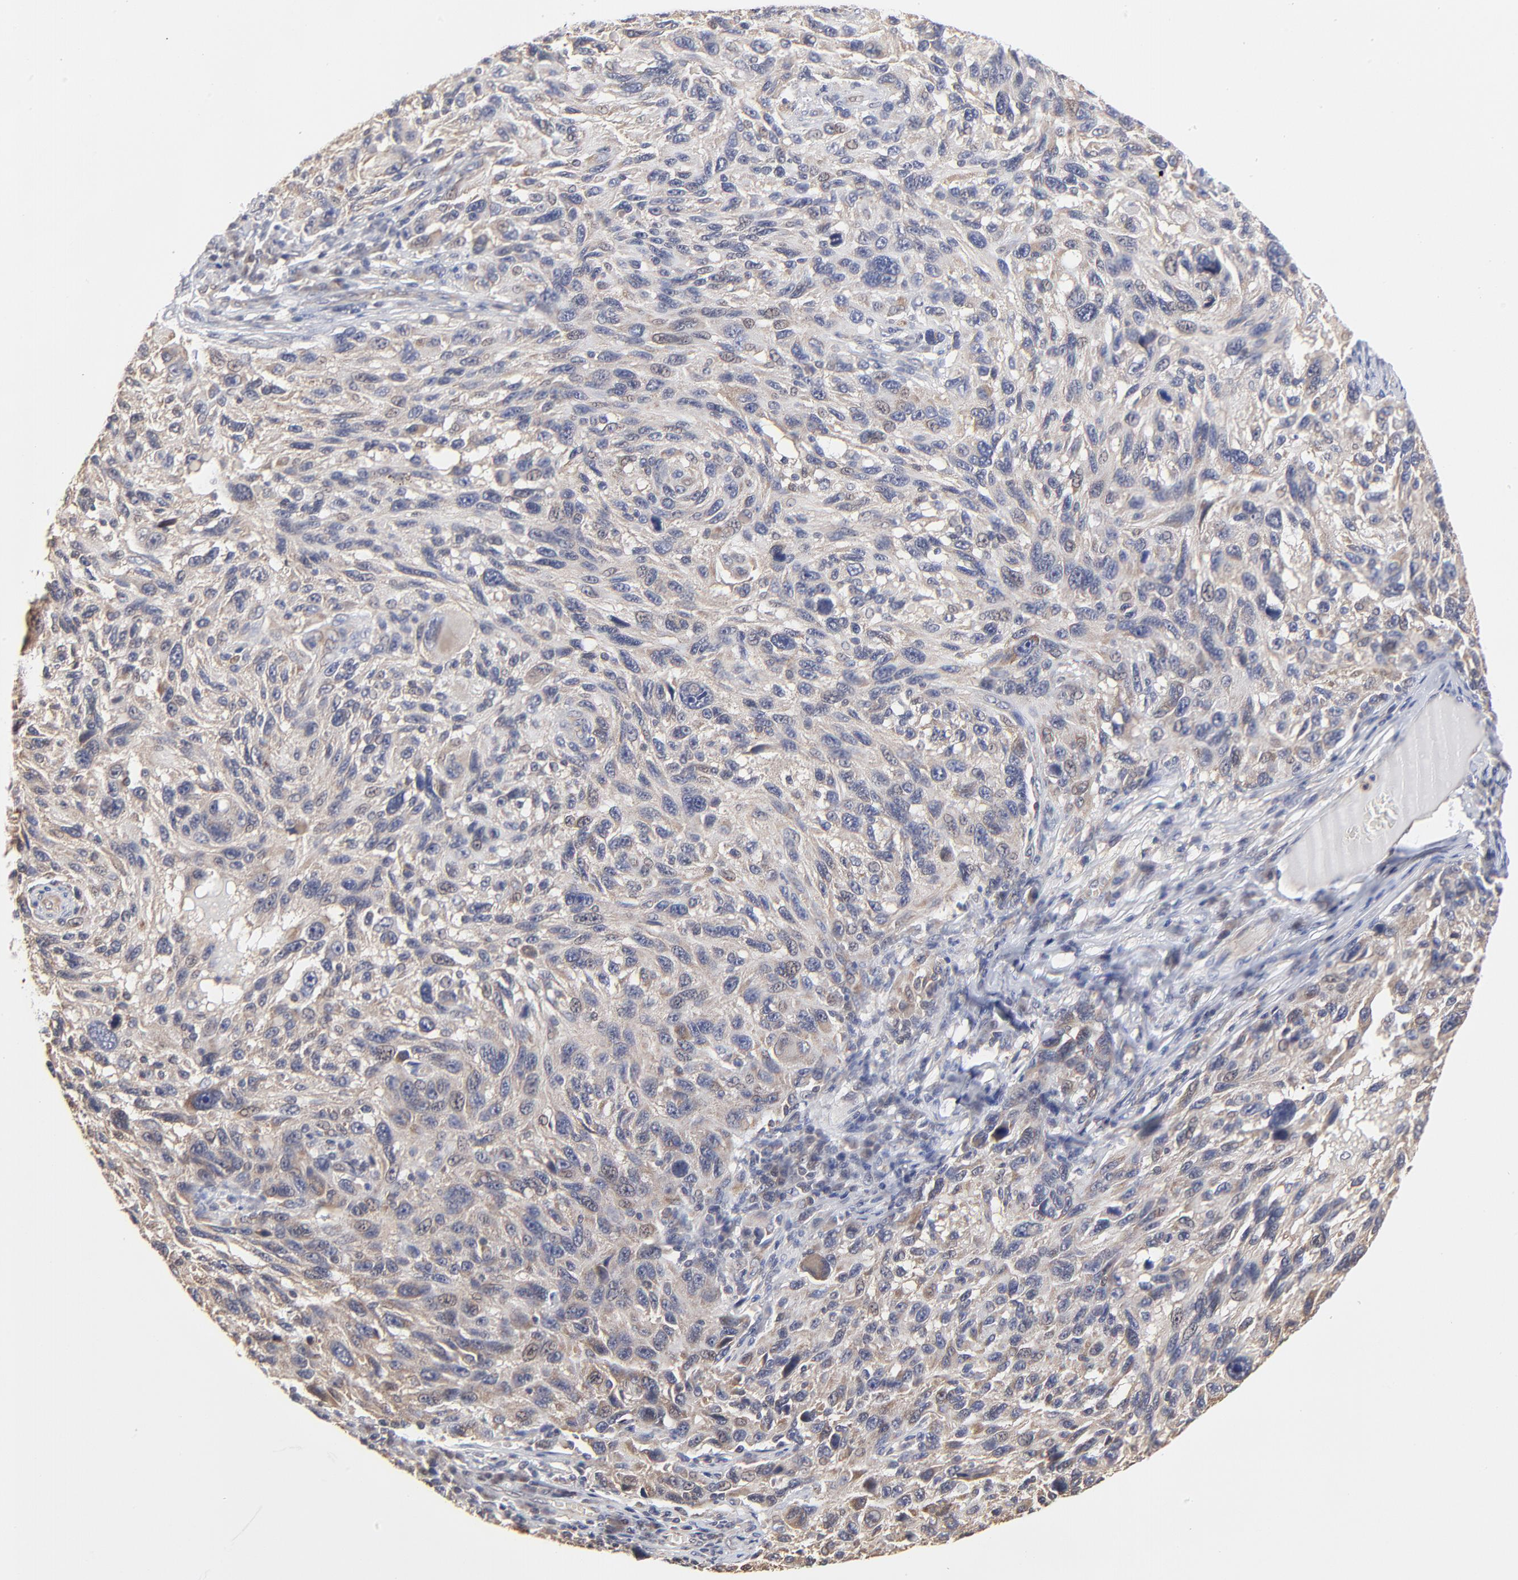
{"staining": {"intensity": "weak", "quantity": ">75%", "location": "cytoplasmic/membranous"}, "tissue": "melanoma", "cell_type": "Tumor cells", "image_type": "cancer", "snomed": [{"axis": "morphology", "description": "Malignant melanoma, NOS"}, {"axis": "topography", "description": "Skin"}], "caption": "DAB (3,3'-diaminobenzidine) immunohistochemical staining of human malignant melanoma reveals weak cytoplasmic/membranous protein positivity in about >75% of tumor cells.", "gene": "ZNF157", "patient": {"sex": "male", "age": 53}}